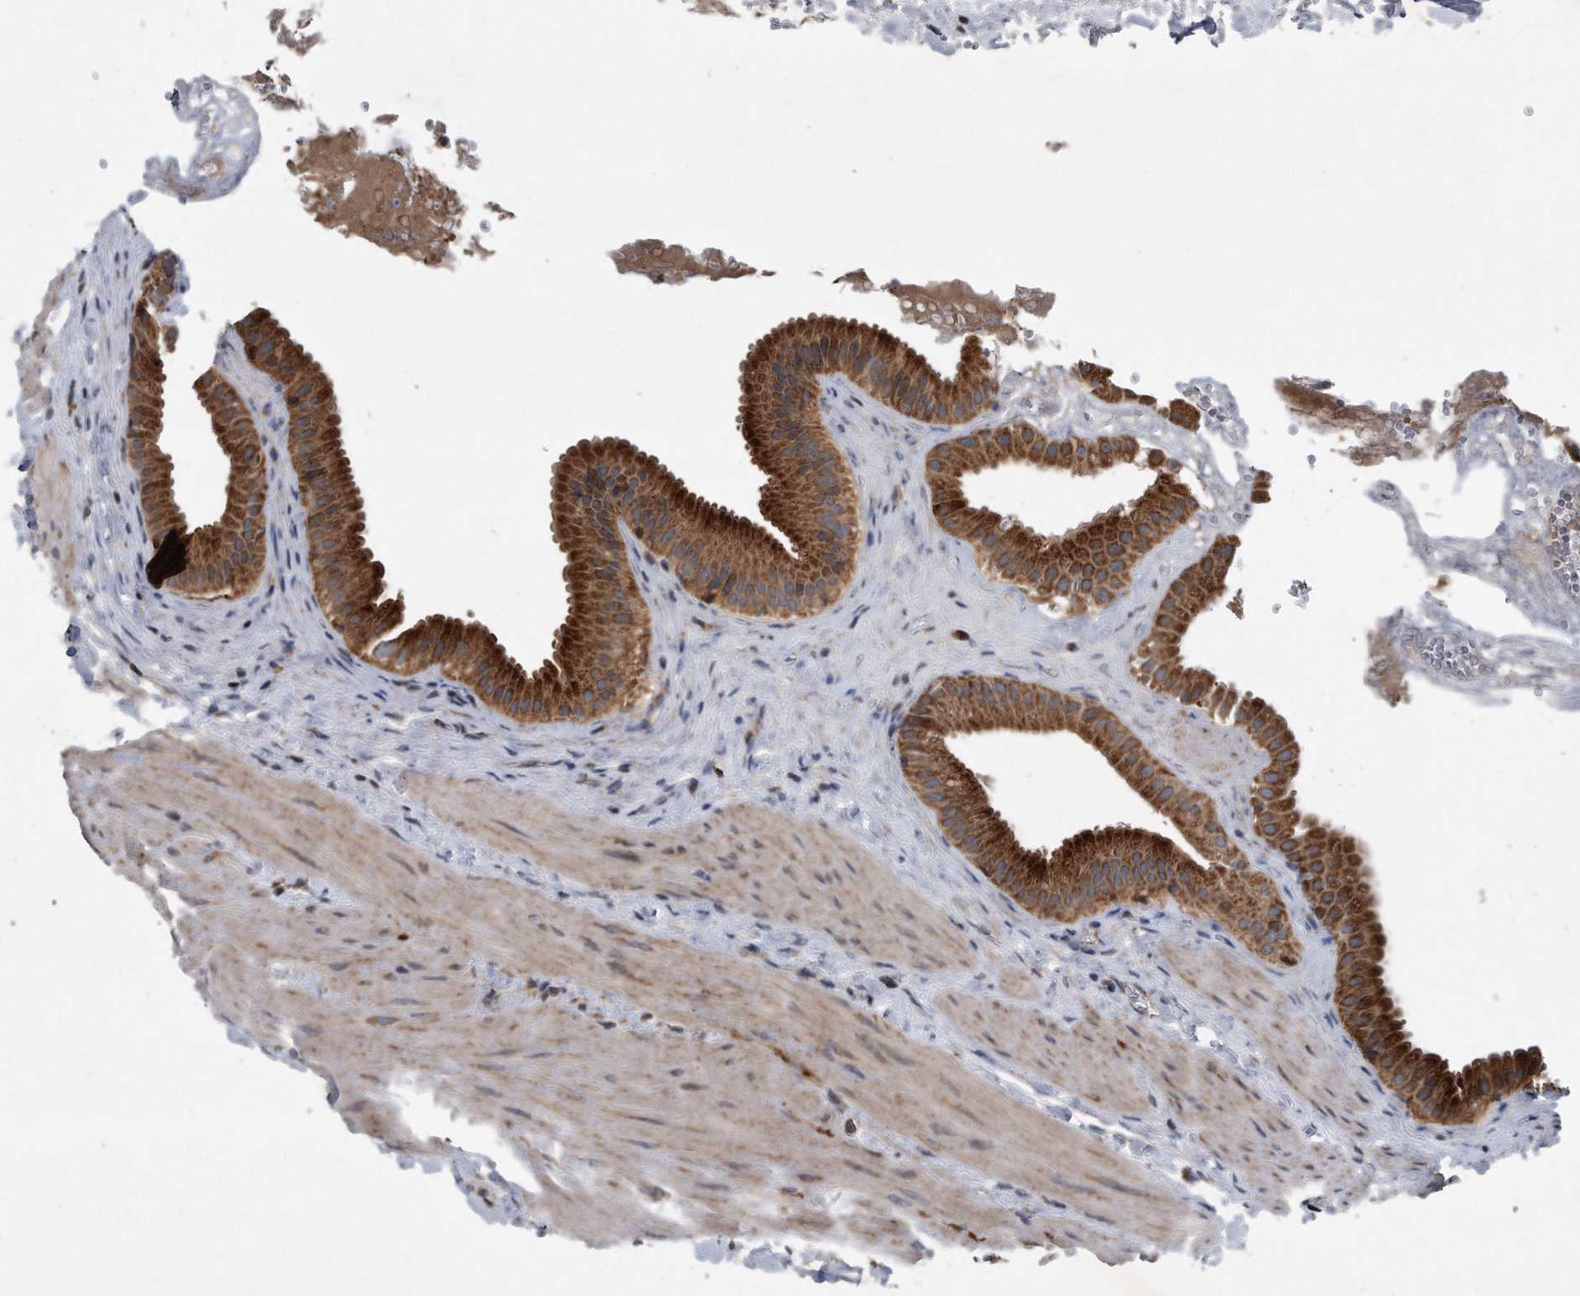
{"staining": {"intensity": "strong", "quantity": ">75%", "location": "cytoplasmic/membranous"}, "tissue": "gallbladder", "cell_type": "Glandular cells", "image_type": "normal", "snomed": [{"axis": "morphology", "description": "Normal tissue, NOS"}, {"axis": "topography", "description": "Gallbladder"}], "caption": "A photomicrograph of human gallbladder stained for a protein exhibits strong cytoplasmic/membranous brown staining in glandular cells.", "gene": "ALPK2", "patient": {"sex": "male", "age": 55}}